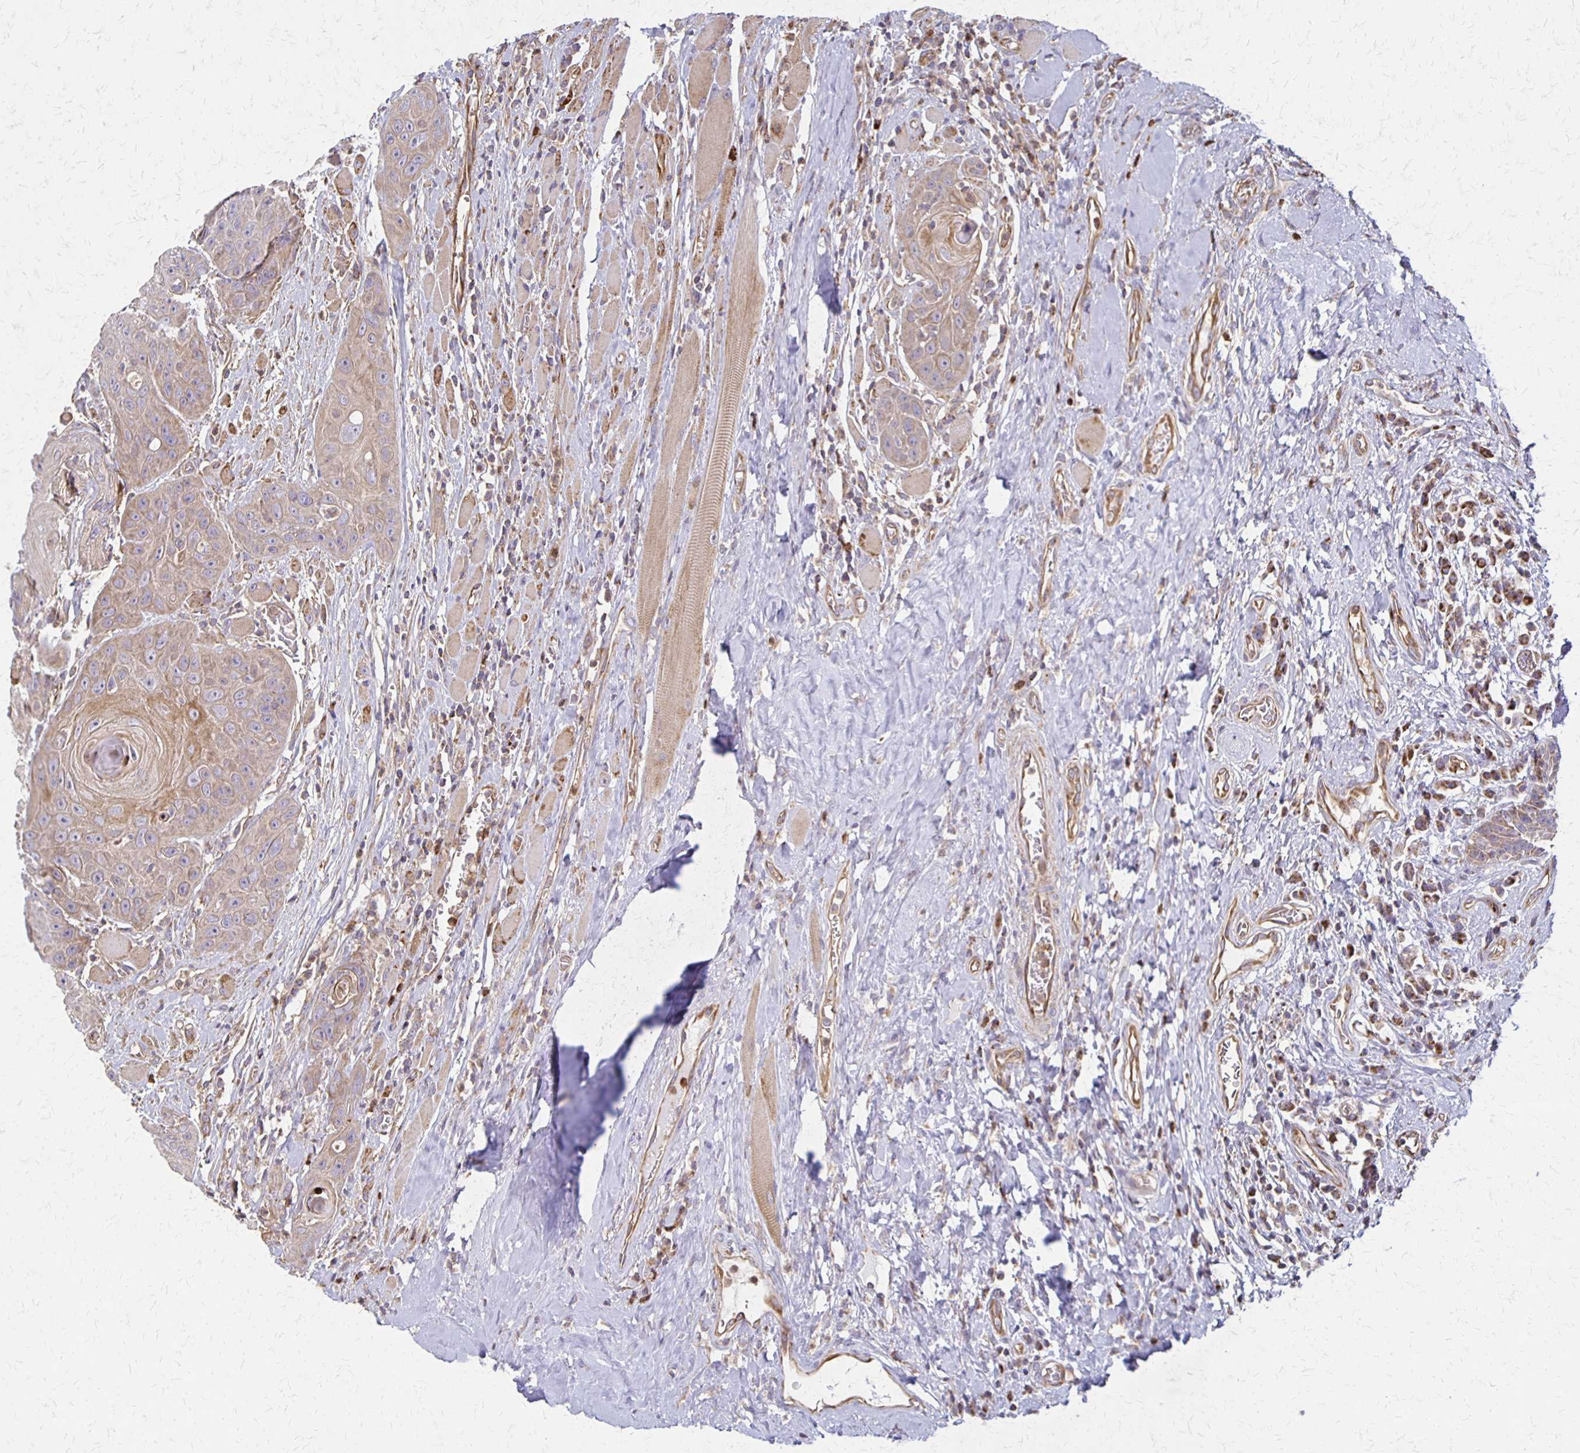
{"staining": {"intensity": "weak", "quantity": "25%-75%", "location": "cytoplasmic/membranous"}, "tissue": "head and neck cancer", "cell_type": "Tumor cells", "image_type": "cancer", "snomed": [{"axis": "morphology", "description": "Squamous cell carcinoma, NOS"}, {"axis": "topography", "description": "Head-Neck"}], "caption": "Immunohistochemical staining of head and neck cancer (squamous cell carcinoma) reveals weak cytoplasmic/membranous protein staining in about 25%-75% of tumor cells.", "gene": "EIF4EBP2", "patient": {"sex": "female", "age": 59}}